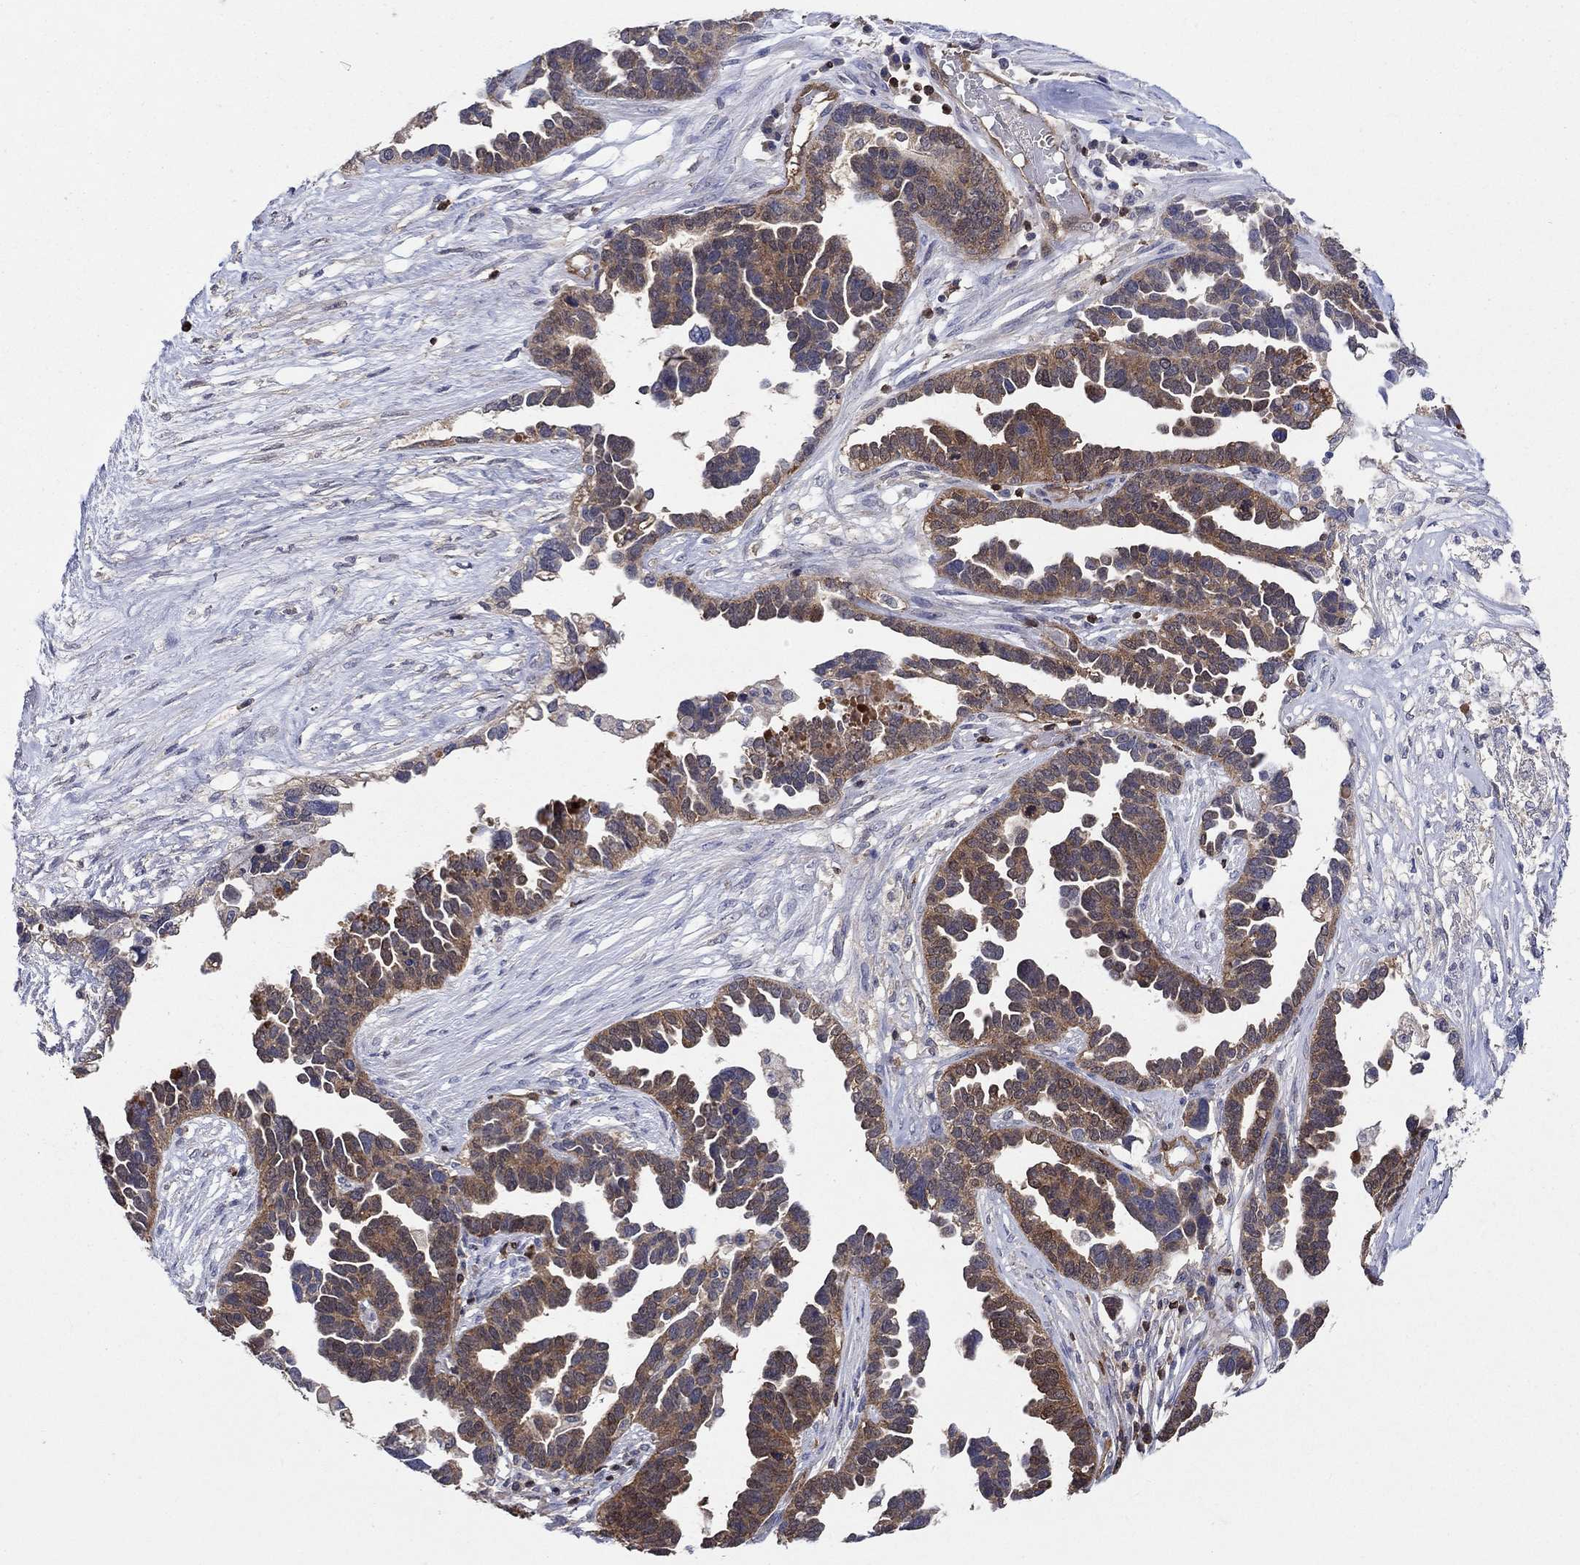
{"staining": {"intensity": "moderate", "quantity": "25%-75%", "location": "cytoplasmic/membranous"}, "tissue": "ovarian cancer", "cell_type": "Tumor cells", "image_type": "cancer", "snomed": [{"axis": "morphology", "description": "Cystadenocarcinoma, serous, NOS"}, {"axis": "topography", "description": "Ovary"}], "caption": "DAB (3,3'-diaminobenzidine) immunohistochemical staining of ovarian cancer (serous cystadenocarcinoma) reveals moderate cytoplasmic/membranous protein expression in approximately 25%-75% of tumor cells.", "gene": "AGFG2", "patient": {"sex": "female", "age": 54}}